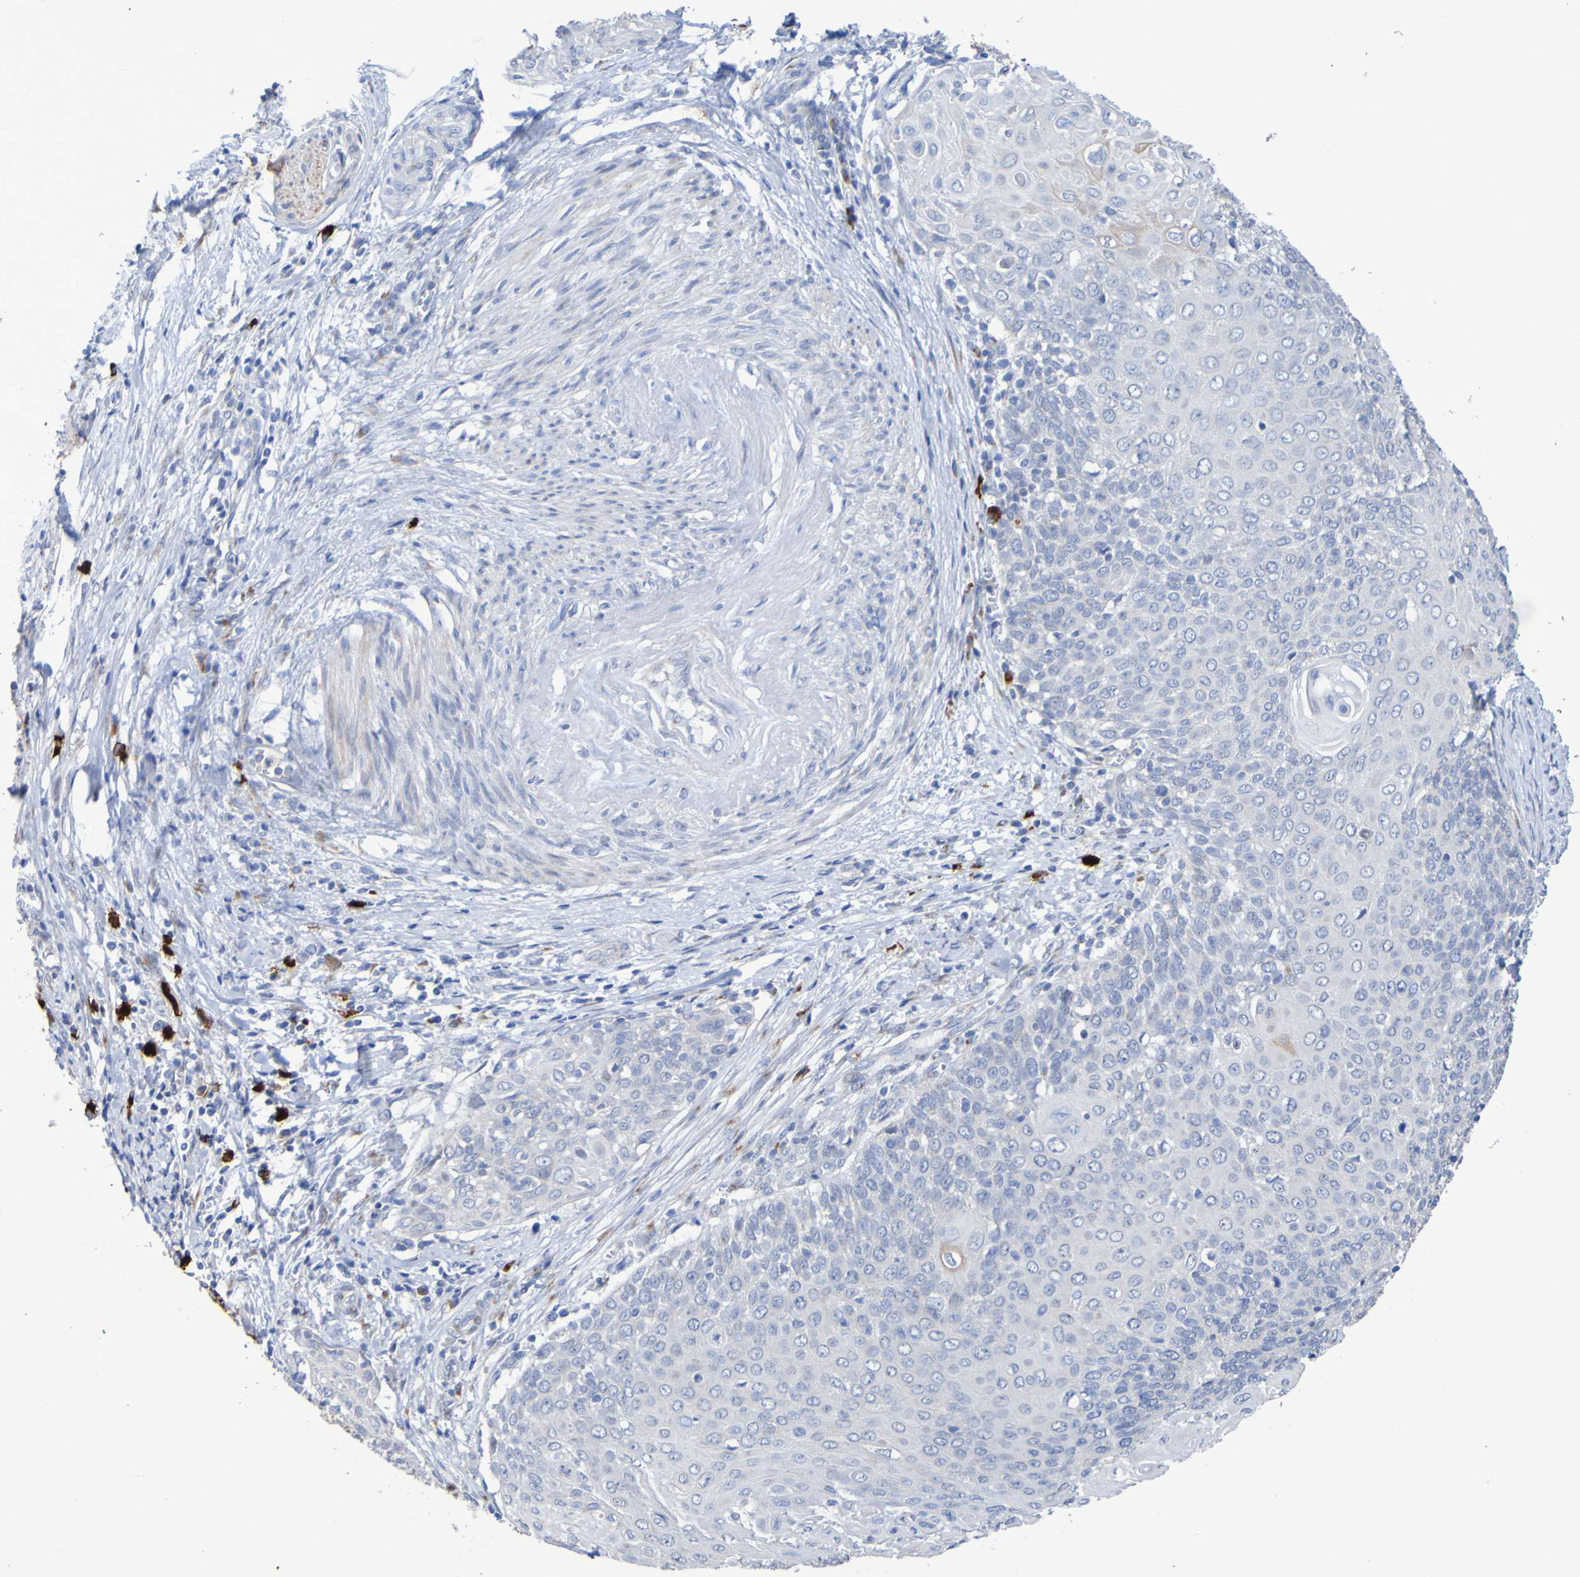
{"staining": {"intensity": "negative", "quantity": "none", "location": "none"}, "tissue": "cervical cancer", "cell_type": "Tumor cells", "image_type": "cancer", "snomed": [{"axis": "morphology", "description": "Squamous cell carcinoma, NOS"}, {"axis": "topography", "description": "Cervix"}], "caption": "Tumor cells show no significant protein staining in cervical cancer (squamous cell carcinoma).", "gene": "C11orf24", "patient": {"sex": "female", "age": 39}}